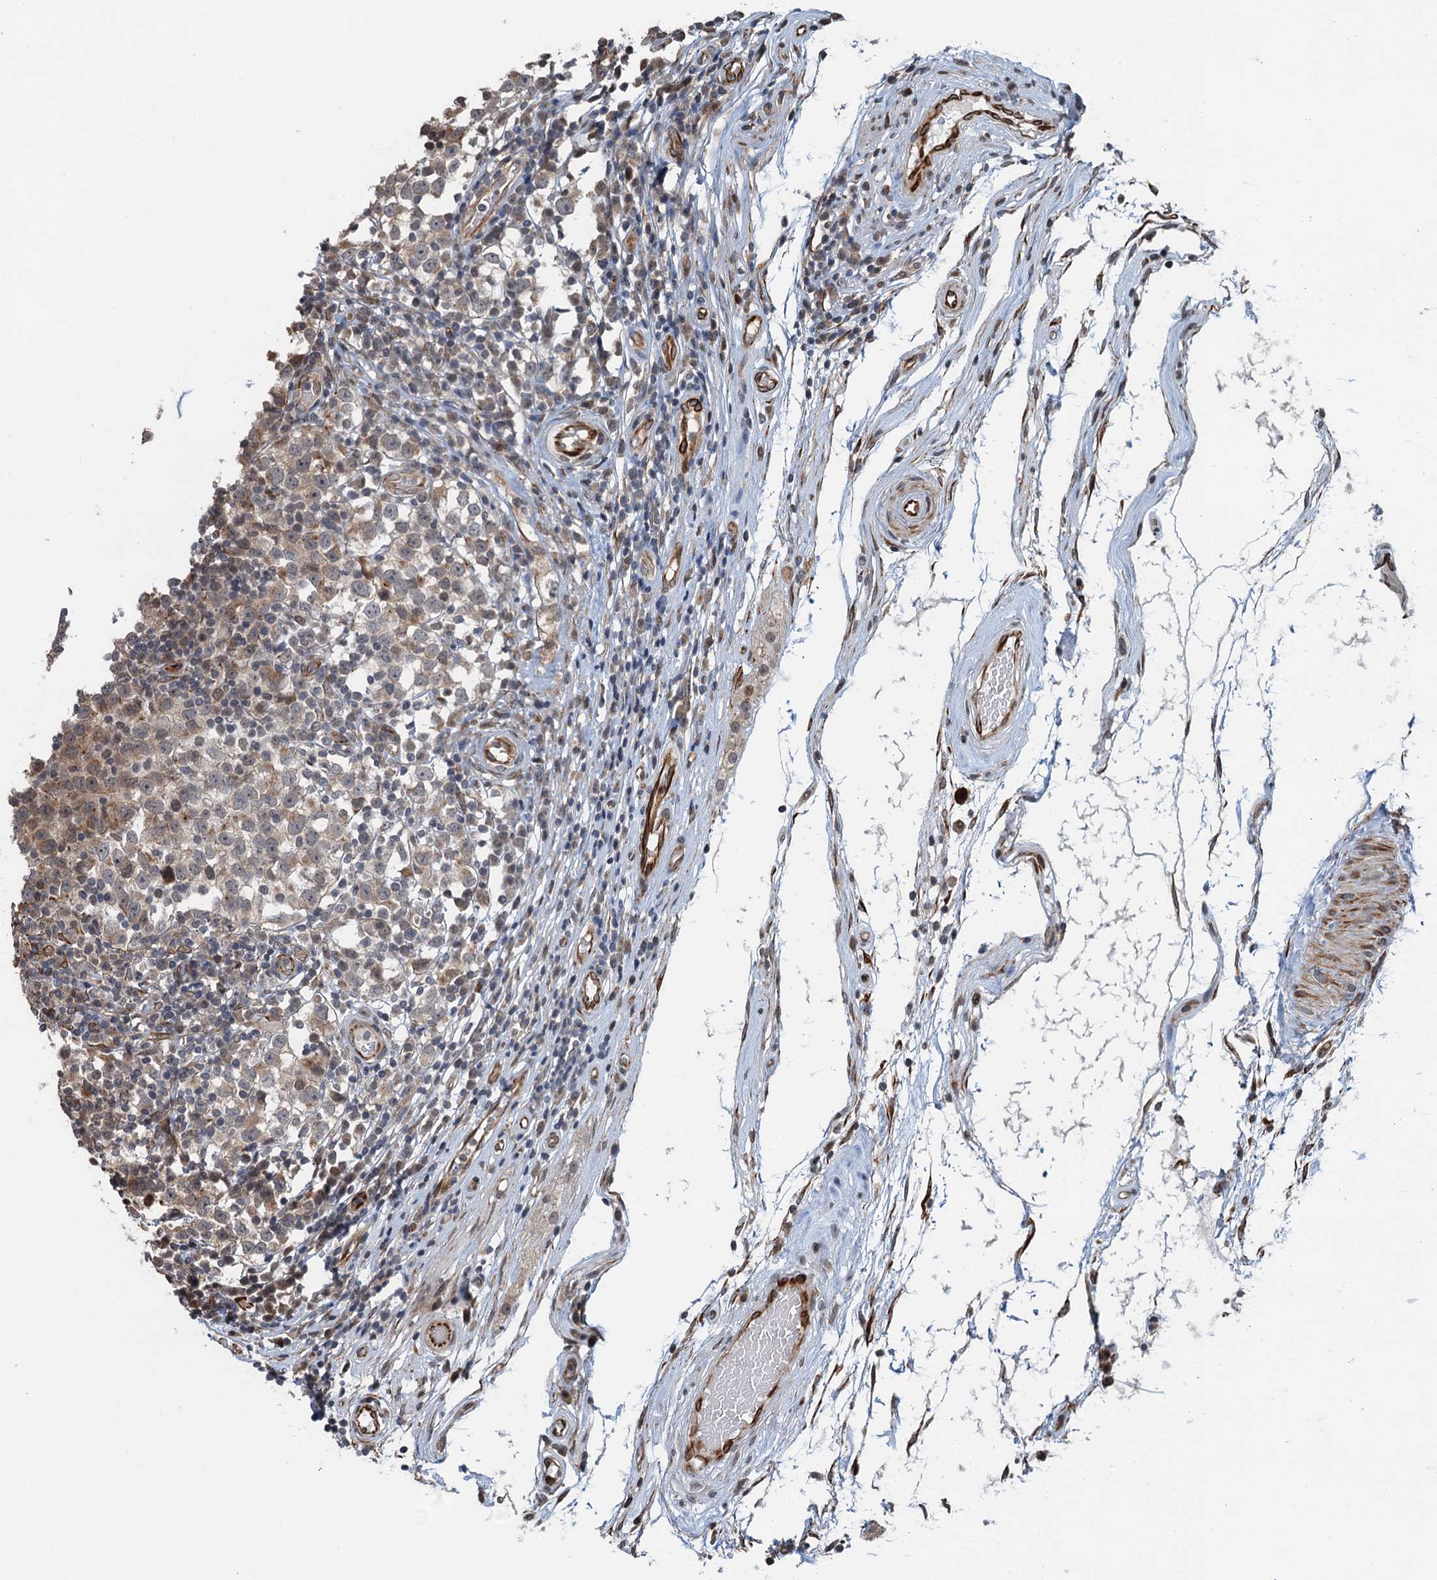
{"staining": {"intensity": "weak", "quantity": "<25%", "location": "cytoplasmic/membranous"}, "tissue": "testis cancer", "cell_type": "Tumor cells", "image_type": "cancer", "snomed": [{"axis": "morphology", "description": "Seminoma, NOS"}, {"axis": "topography", "description": "Testis"}], "caption": "There is no significant staining in tumor cells of testis cancer (seminoma).", "gene": "WHAMM", "patient": {"sex": "male", "age": 65}}